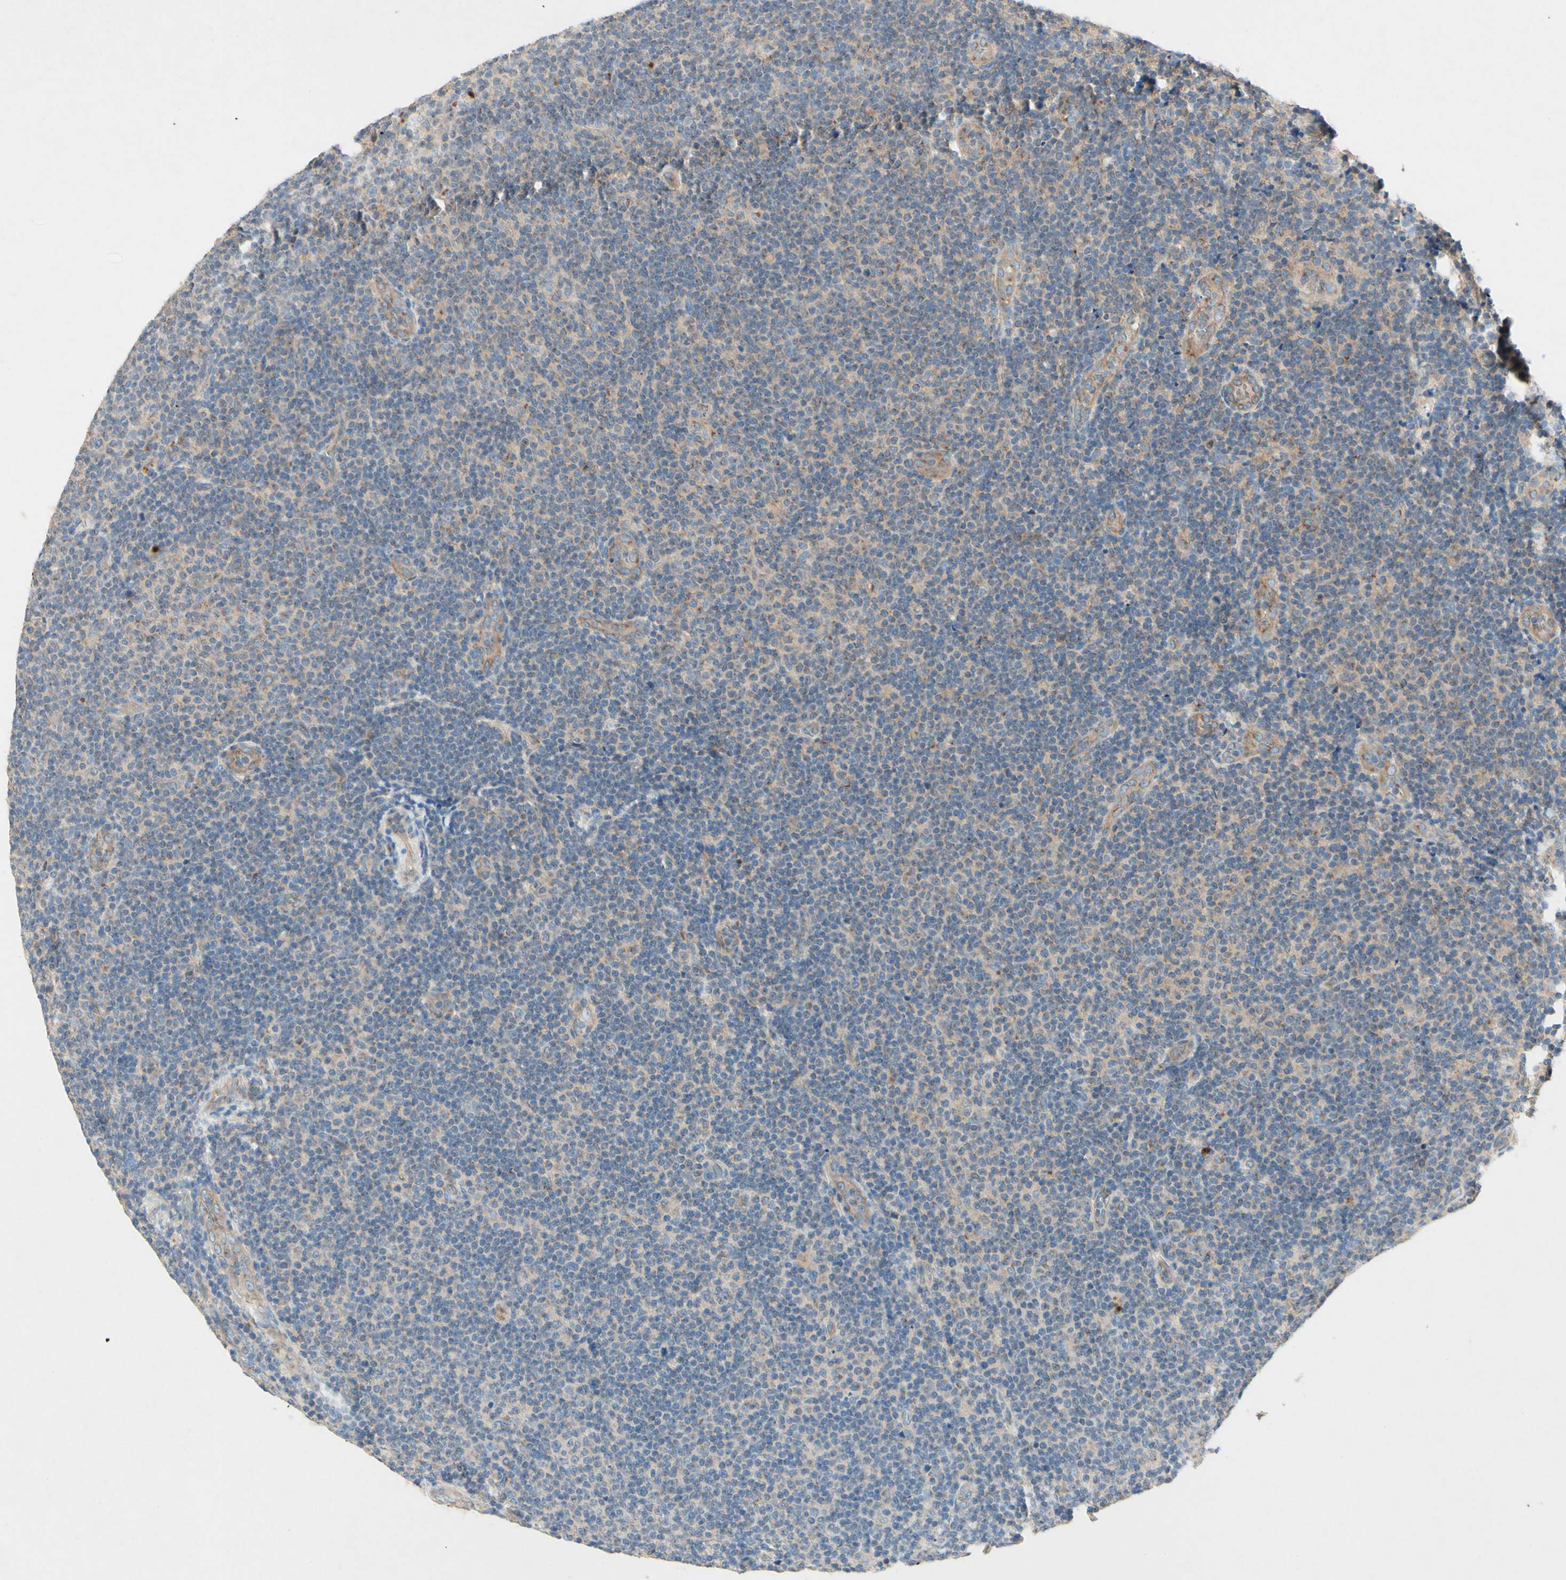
{"staining": {"intensity": "weak", "quantity": "25%-75%", "location": "cytoplasmic/membranous"}, "tissue": "lymphoma", "cell_type": "Tumor cells", "image_type": "cancer", "snomed": [{"axis": "morphology", "description": "Malignant lymphoma, non-Hodgkin's type, Low grade"}, {"axis": "topography", "description": "Lymph node"}], "caption": "Protein expression analysis of human lymphoma reveals weak cytoplasmic/membranous staining in approximately 25%-75% of tumor cells.", "gene": "MTM1", "patient": {"sex": "male", "age": 83}}